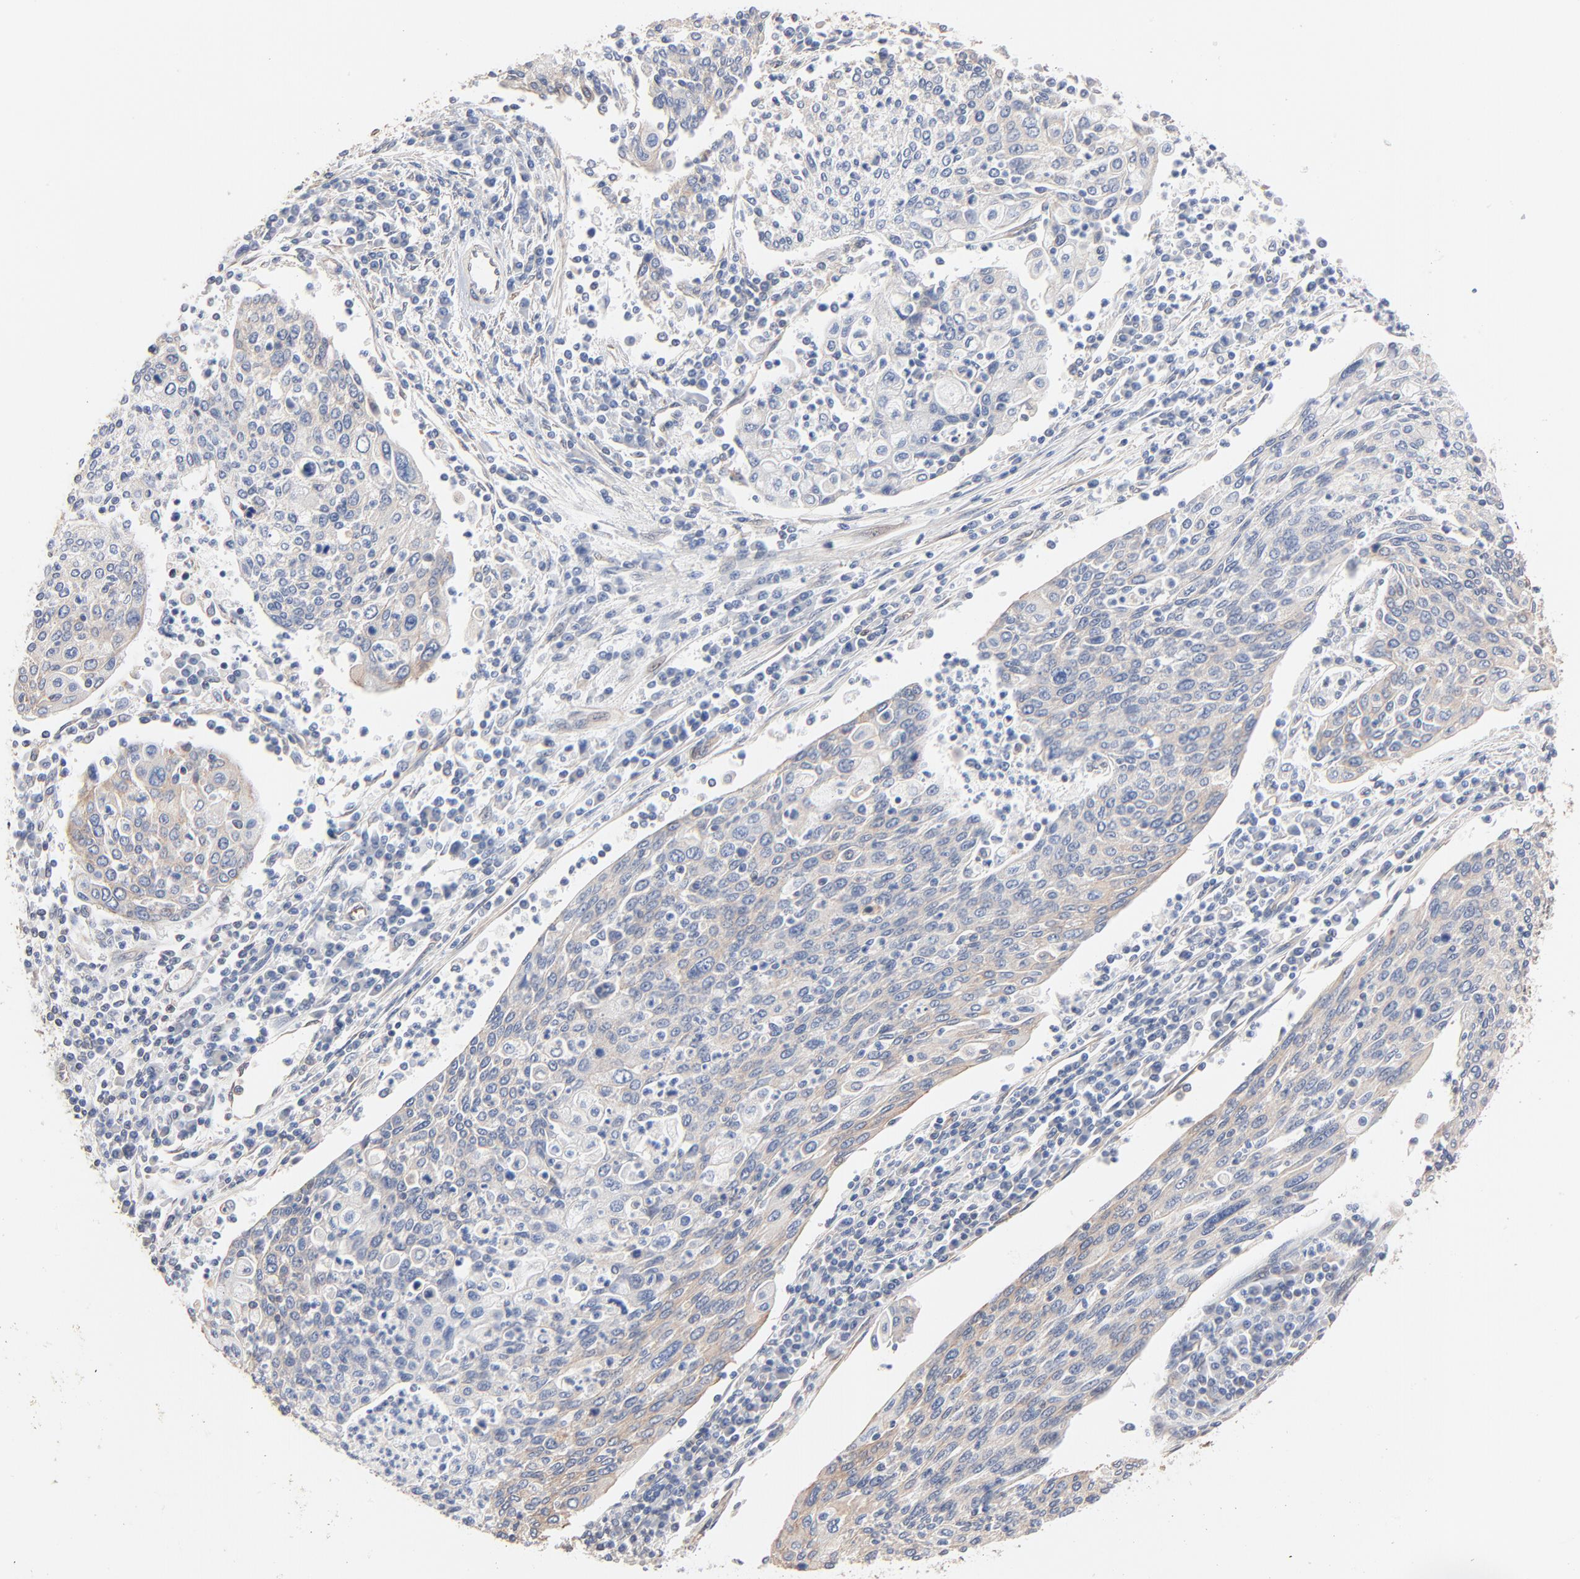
{"staining": {"intensity": "negative", "quantity": "none", "location": "none"}, "tissue": "cervical cancer", "cell_type": "Tumor cells", "image_type": "cancer", "snomed": [{"axis": "morphology", "description": "Squamous cell carcinoma, NOS"}, {"axis": "topography", "description": "Cervix"}], "caption": "This is a image of immunohistochemistry (IHC) staining of cervical squamous cell carcinoma, which shows no staining in tumor cells.", "gene": "ABCD4", "patient": {"sex": "female", "age": 40}}